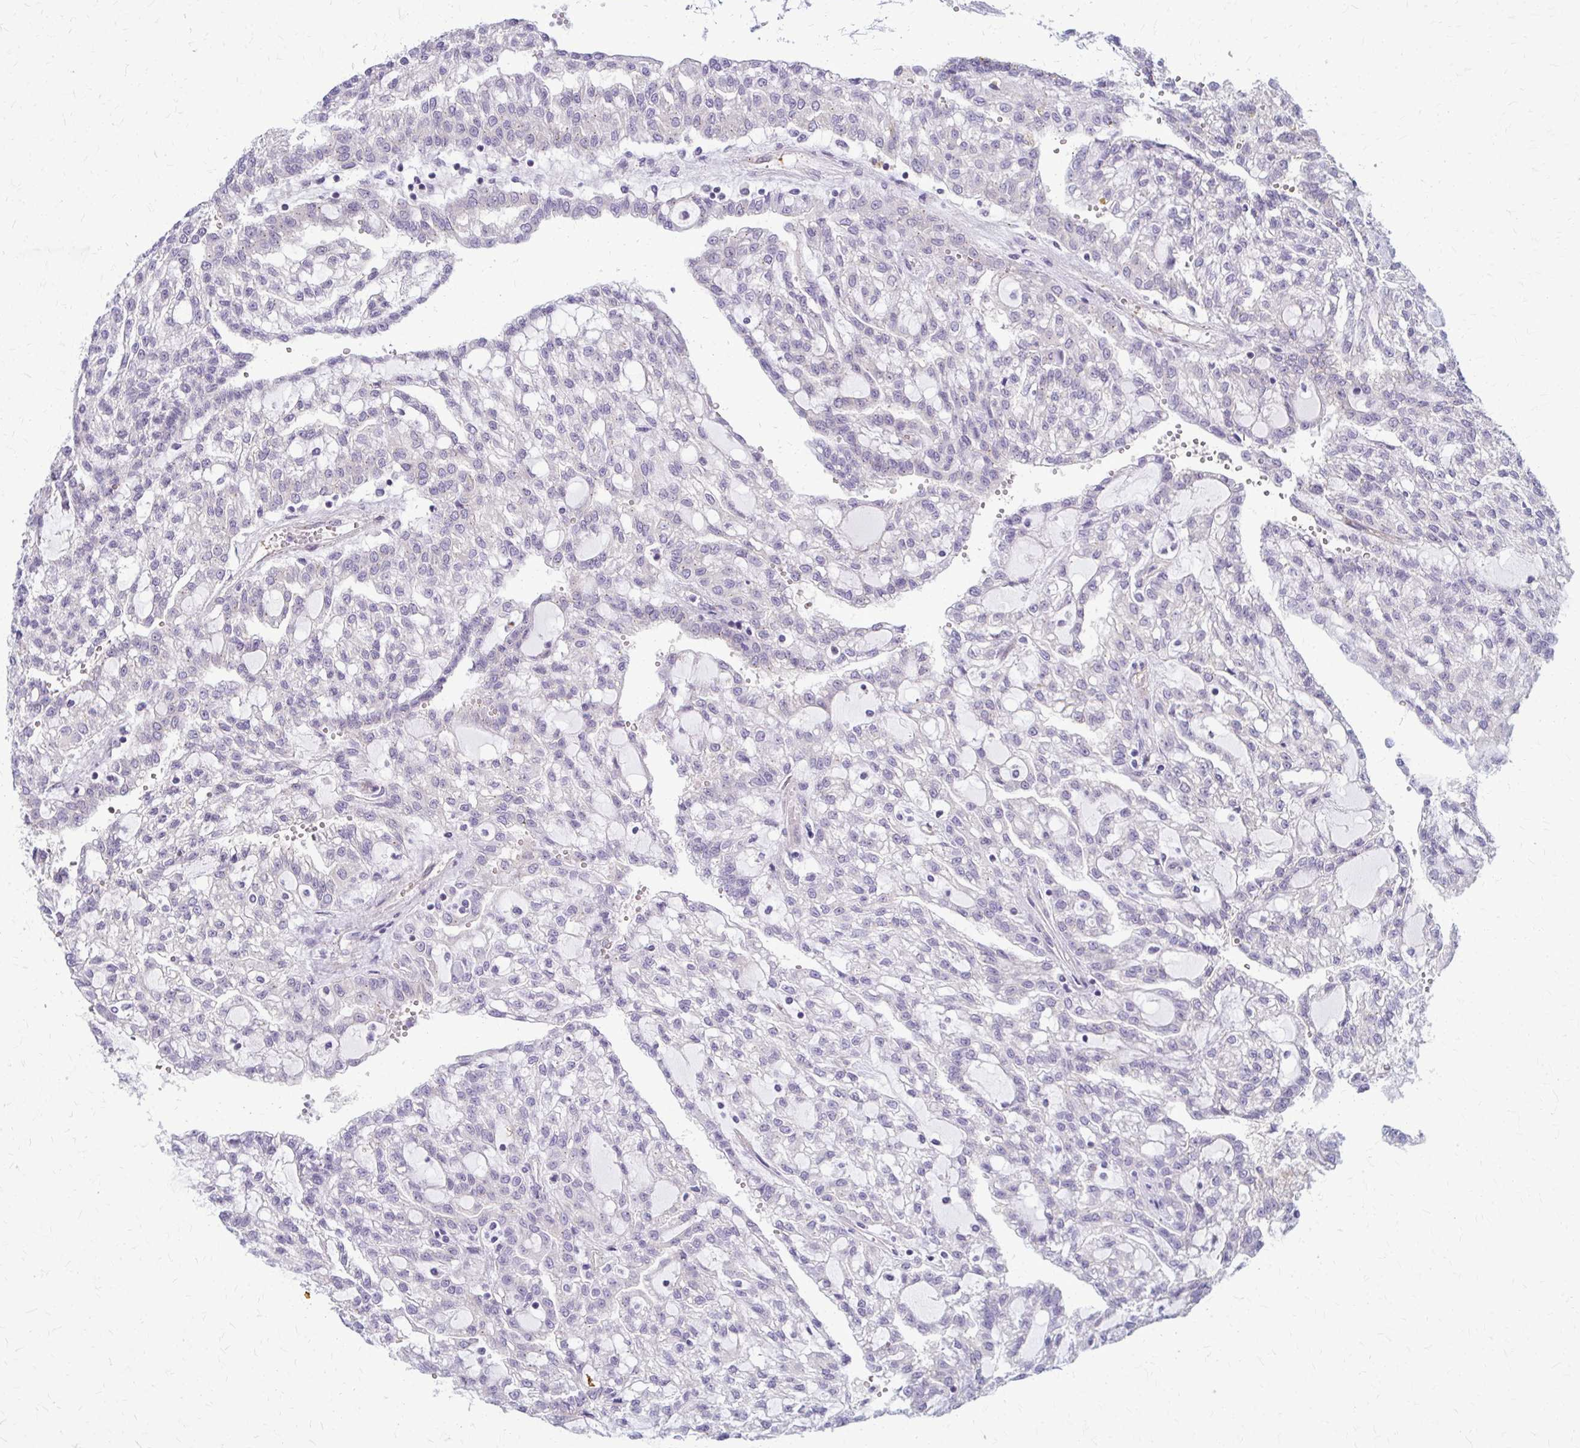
{"staining": {"intensity": "negative", "quantity": "none", "location": "none"}, "tissue": "renal cancer", "cell_type": "Tumor cells", "image_type": "cancer", "snomed": [{"axis": "morphology", "description": "Adenocarcinoma, NOS"}, {"axis": "topography", "description": "Kidney"}], "caption": "Renal cancer was stained to show a protein in brown. There is no significant staining in tumor cells.", "gene": "DEPP1", "patient": {"sex": "male", "age": 63}}